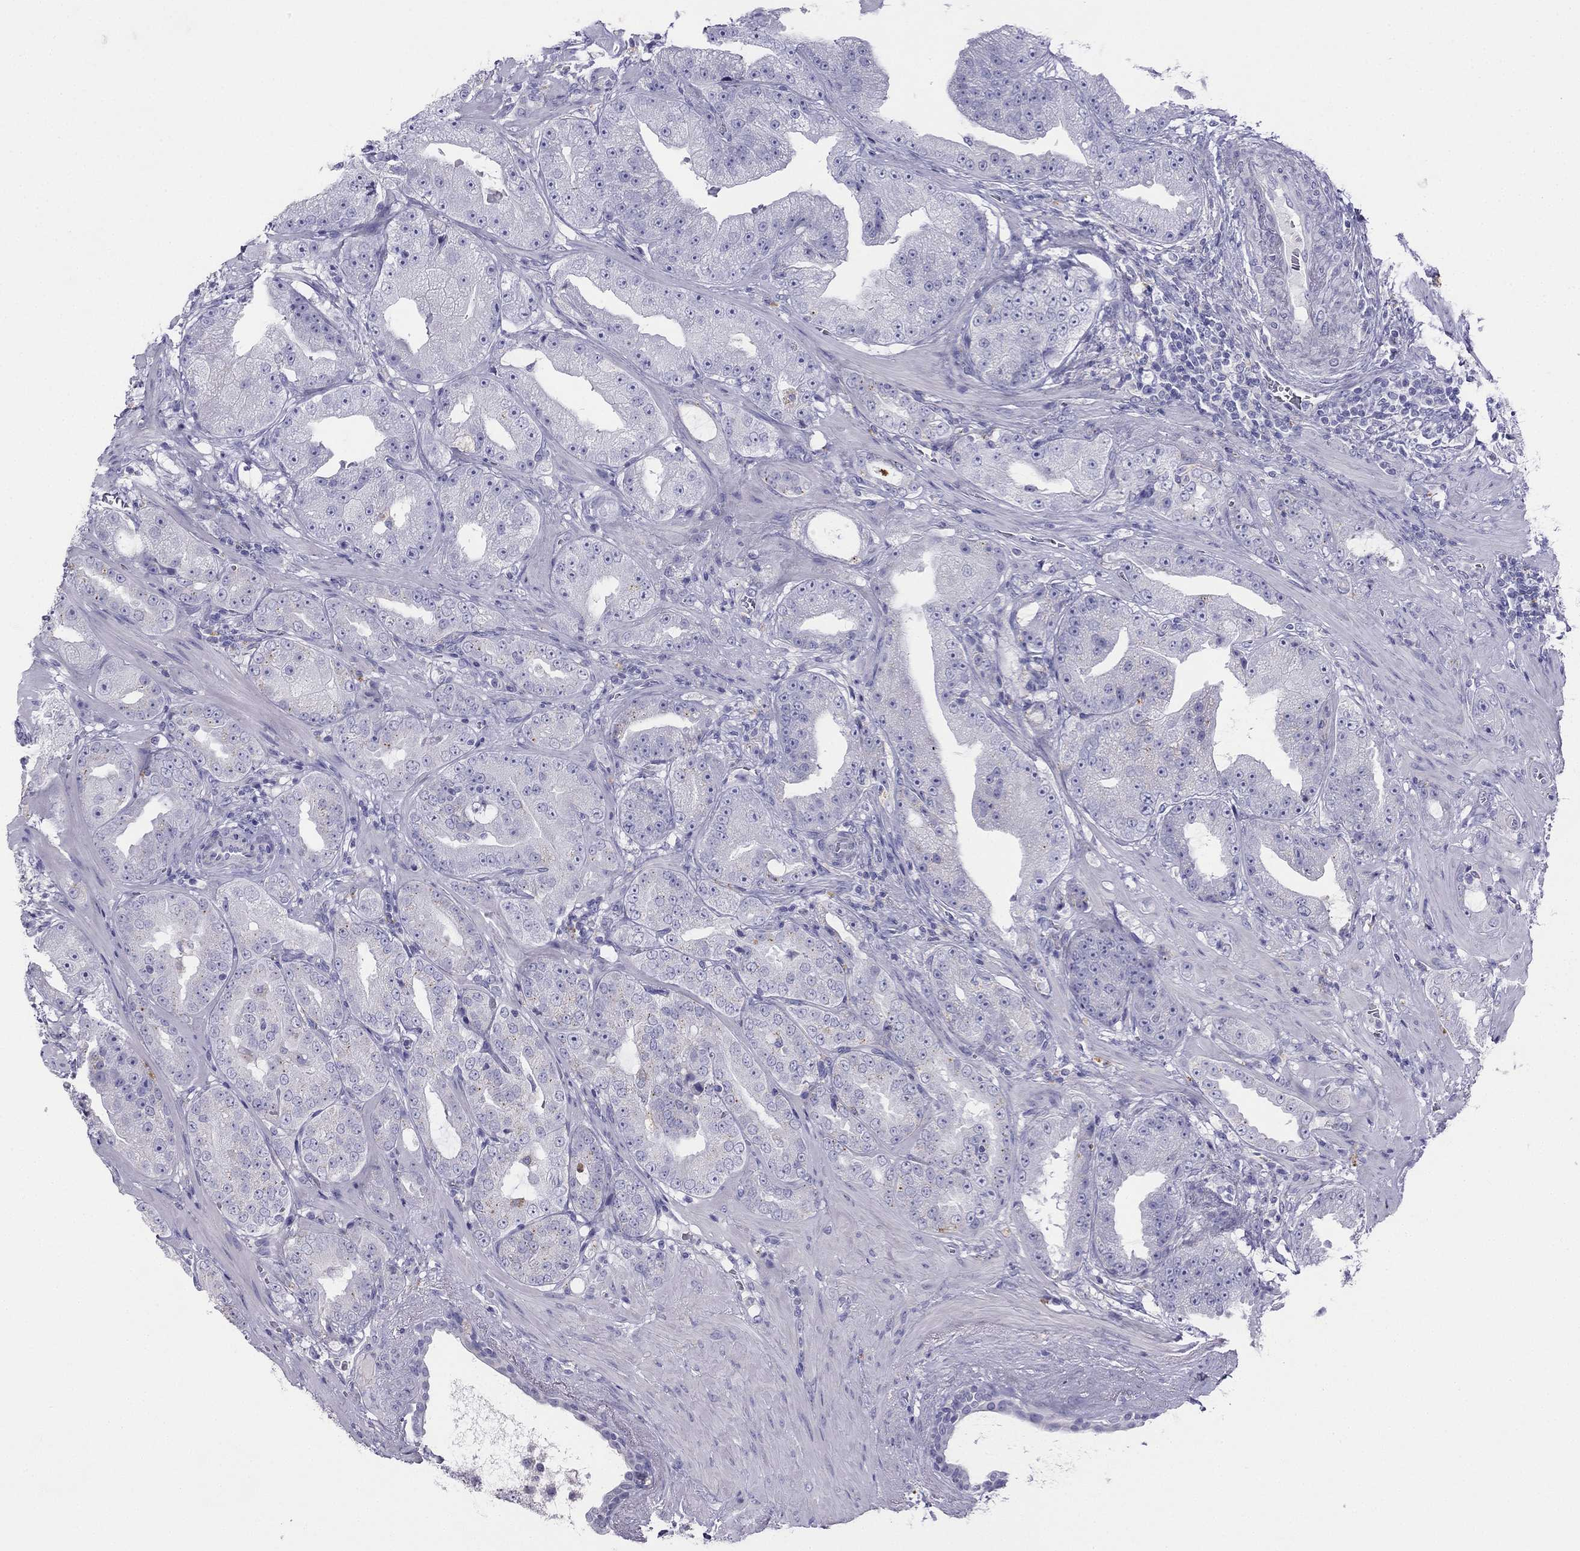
{"staining": {"intensity": "negative", "quantity": "none", "location": "none"}, "tissue": "prostate cancer", "cell_type": "Tumor cells", "image_type": "cancer", "snomed": [{"axis": "morphology", "description": "Adenocarcinoma, Low grade"}, {"axis": "topography", "description": "Prostate"}], "caption": "Immunohistochemistry micrograph of human prostate cancer (low-grade adenocarcinoma) stained for a protein (brown), which demonstrates no expression in tumor cells.", "gene": "ALOXE3", "patient": {"sex": "male", "age": 62}}